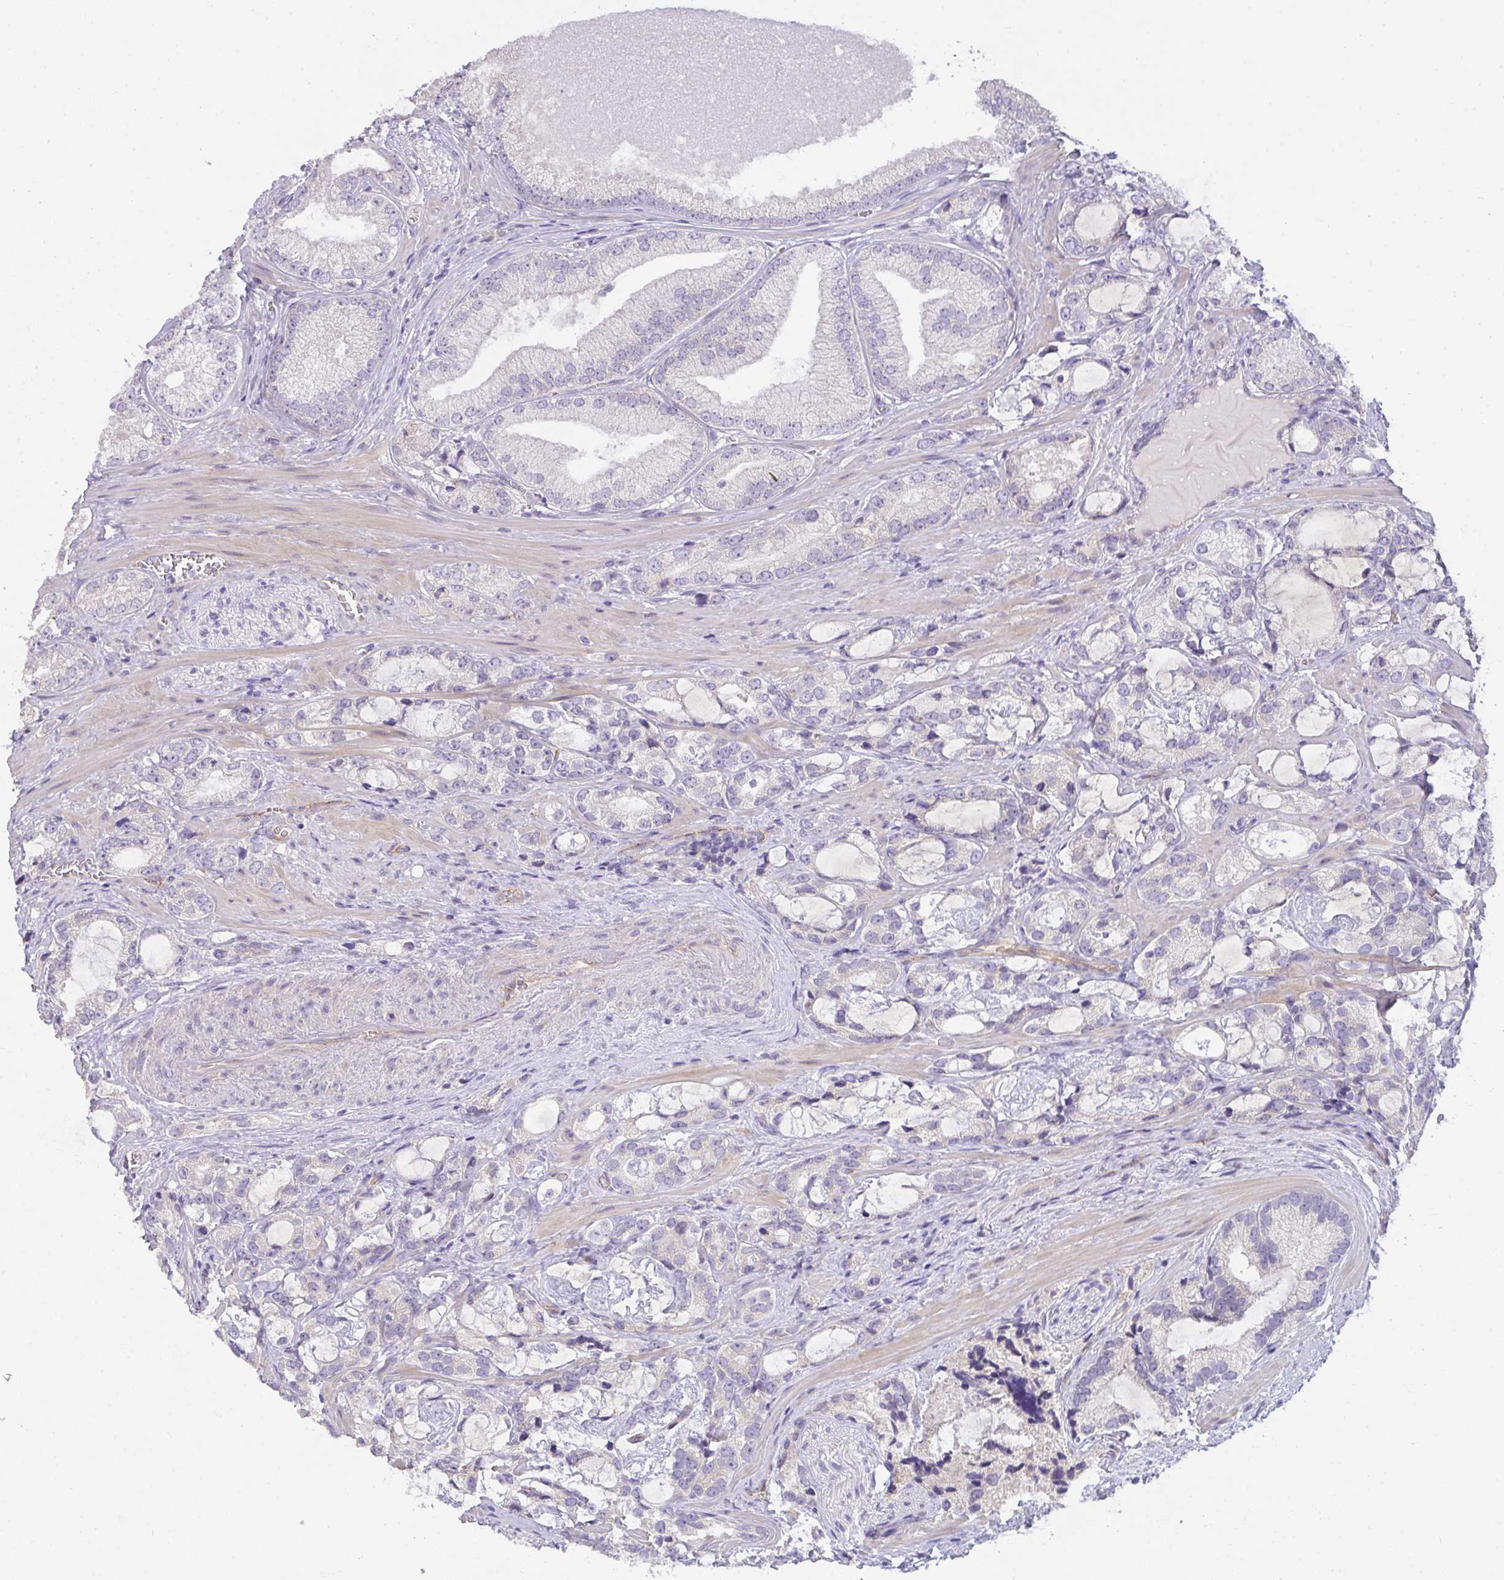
{"staining": {"intensity": "negative", "quantity": "none", "location": "none"}, "tissue": "prostate cancer", "cell_type": "Tumor cells", "image_type": "cancer", "snomed": [{"axis": "morphology", "description": "Adenocarcinoma, Medium grade"}, {"axis": "topography", "description": "Prostate"}], "caption": "Human prostate cancer stained for a protein using immunohistochemistry demonstrates no expression in tumor cells.", "gene": "FILIP1", "patient": {"sex": "male", "age": 57}}